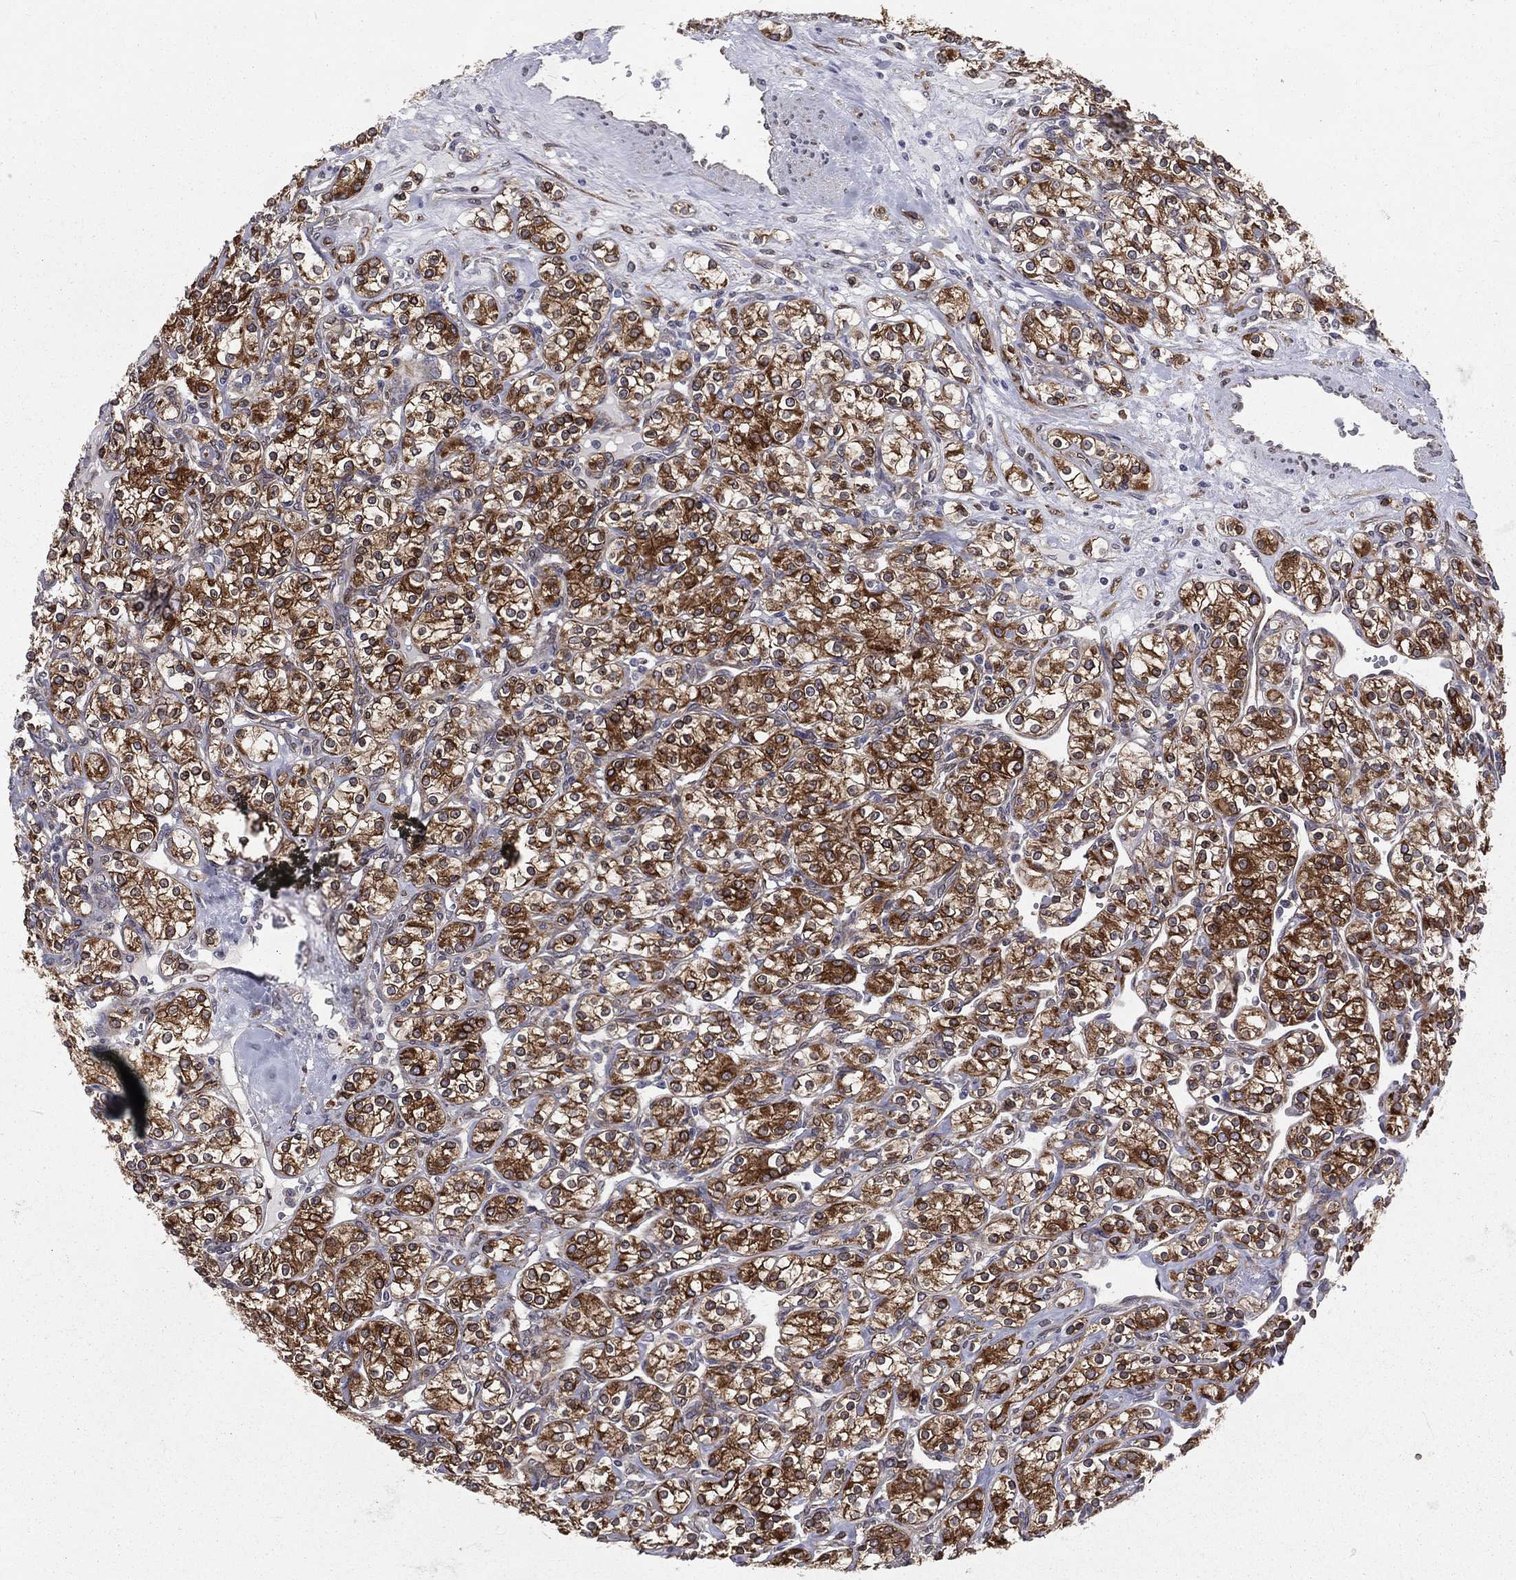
{"staining": {"intensity": "strong", "quantity": ">75%", "location": "cytoplasmic/membranous"}, "tissue": "renal cancer", "cell_type": "Tumor cells", "image_type": "cancer", "snomed": [{"axis": "morphology", "description": "Adenocarcinoma, NOS"}, {"axis": "topography", "description": "Kidney"}], "caption": "Adenocarcinoma (renal) stained for a protein demonstrates strong cytoplasmic/membranous positivity in tumor cells.", "gene": "PGRMC1", "patient": {"sex": "male", "age": 77}}